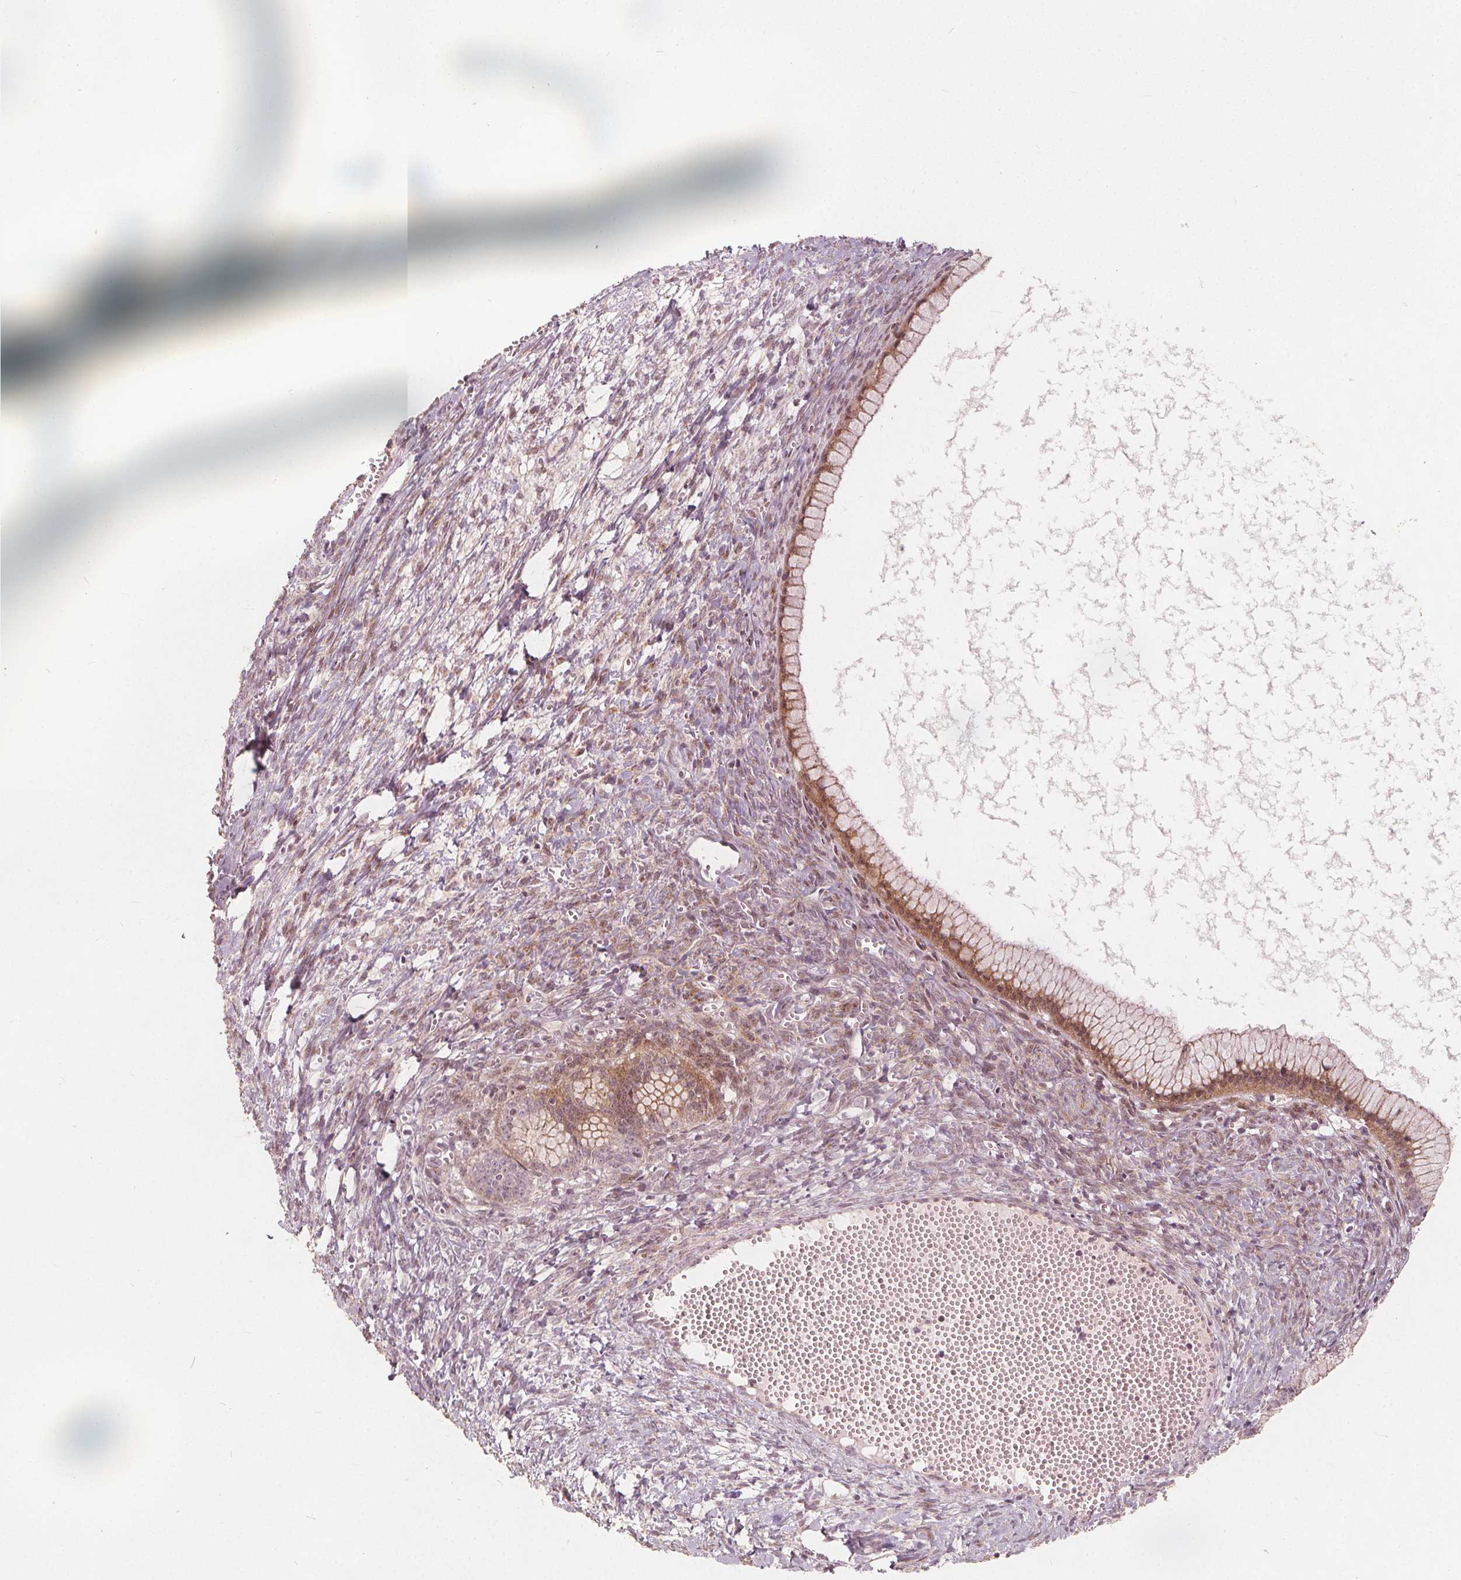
{"staining": {"intensity": "moderate", "quantity": ">75%", "location": "cytoplasmic/membranous"}, "tissue": "ovarian cancer", "cell_type": "Tumor cells", "image_type": "cancer", "snomed": [{"axis": "morphology", "description": "Cystadenocarcinoma, mucinous, NOS"}, {"axis": "topography", "description": "Ovary"}], "caption": "Immunohistochemistry of ovarian cancer (mucinous cystadenocarcinoma) demonstrates medium levels of moderate cytoplasmic/membranous expression in approximately >75% of tumor cells.", "gene": "PTPRT", "patient": {"sex": "female", "age": 41}}